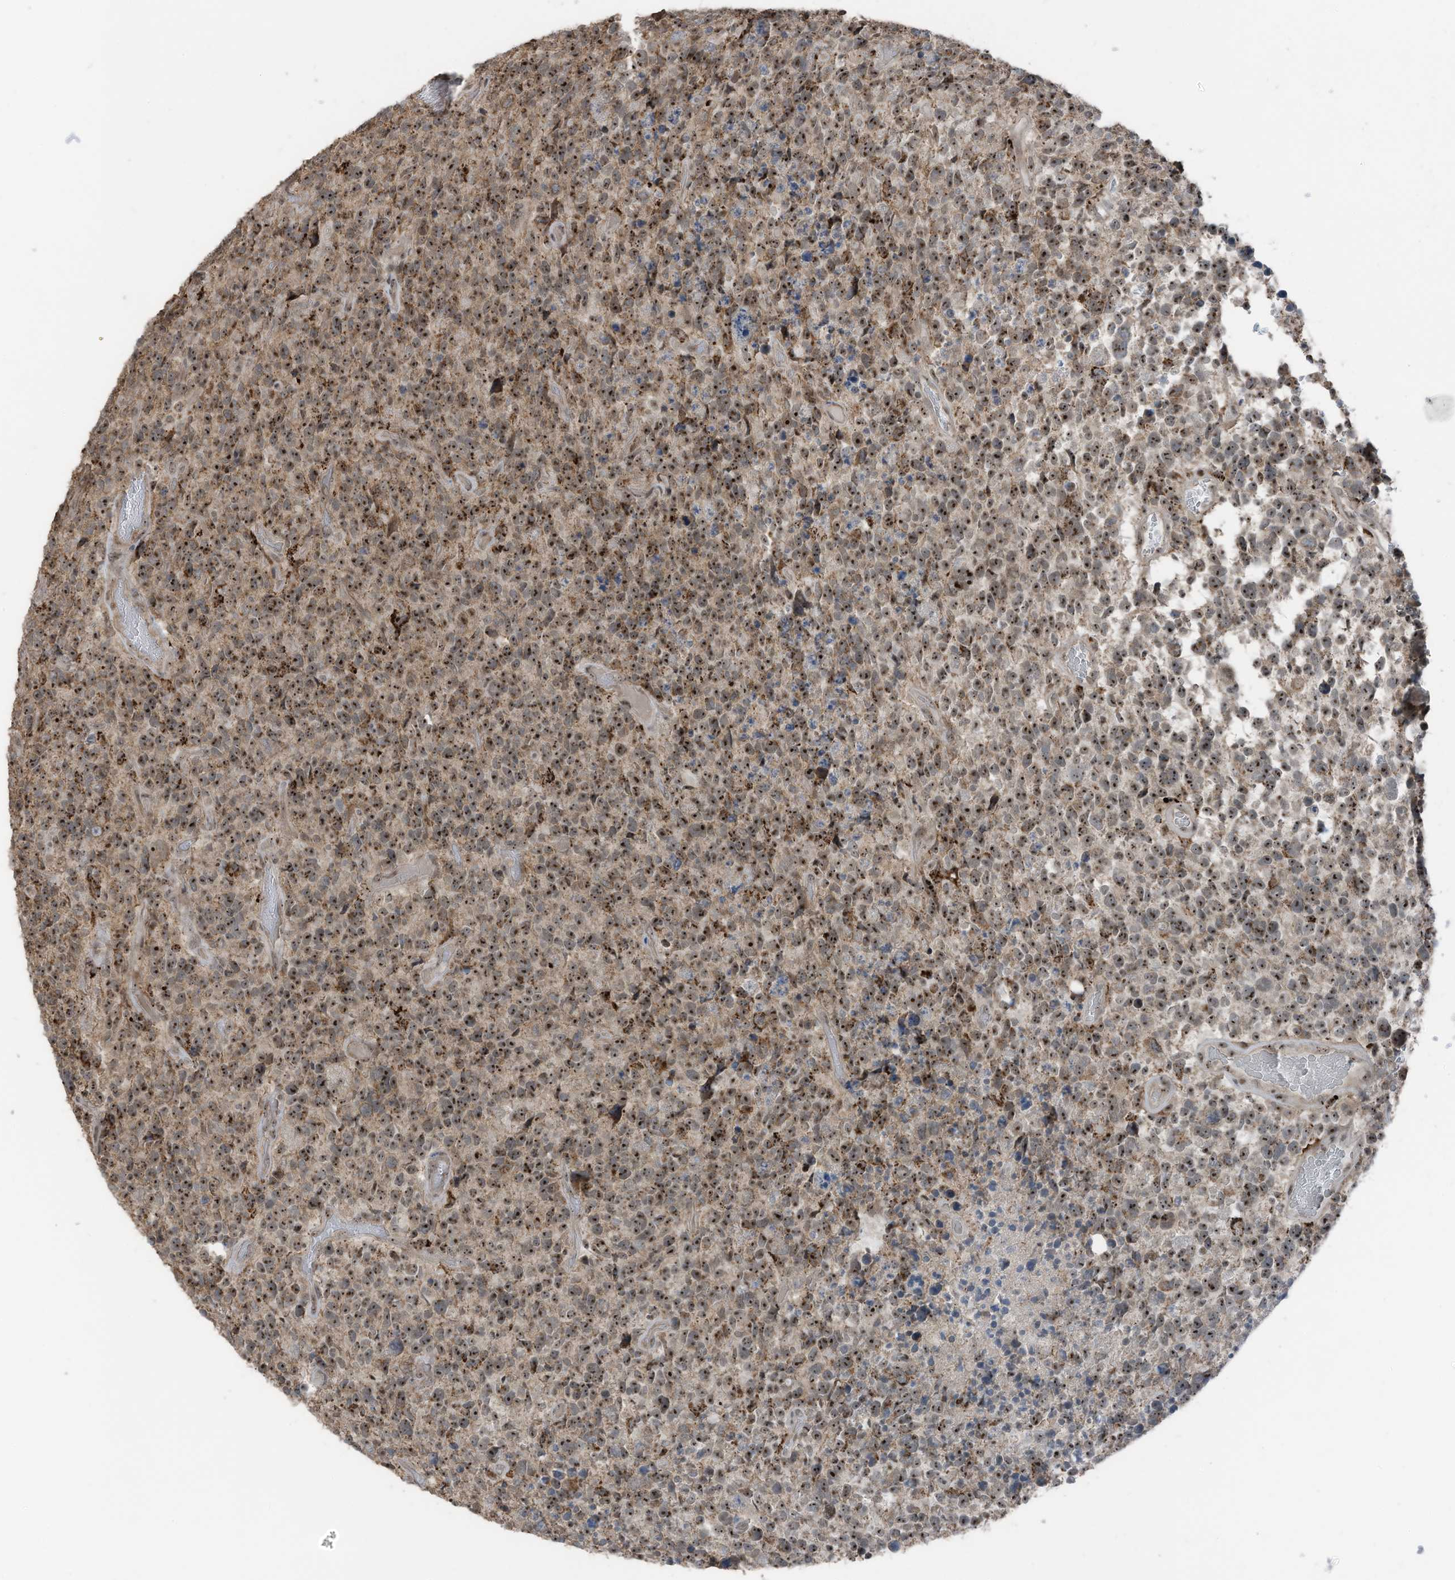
{"staining": {"intensity": "moderate", "quantity": ">75%", "location": "nuclear"}, "tissue": "glioma", "cell_type": "Tumor cells", "image_type": "cancer", "snomed": [{"axis": "morphology", "description": "Glioma, malignant, High grade"}, {"axis": "topography", "description": "Brain"}], "caption": "This histopathology image shows IHC staining of malignant glioma (high-grade), with medium moderate nuclear staining in about >75% of tumor cells.", "gene": "UTP3", "patient": {"sex": "male", "age": 69}}